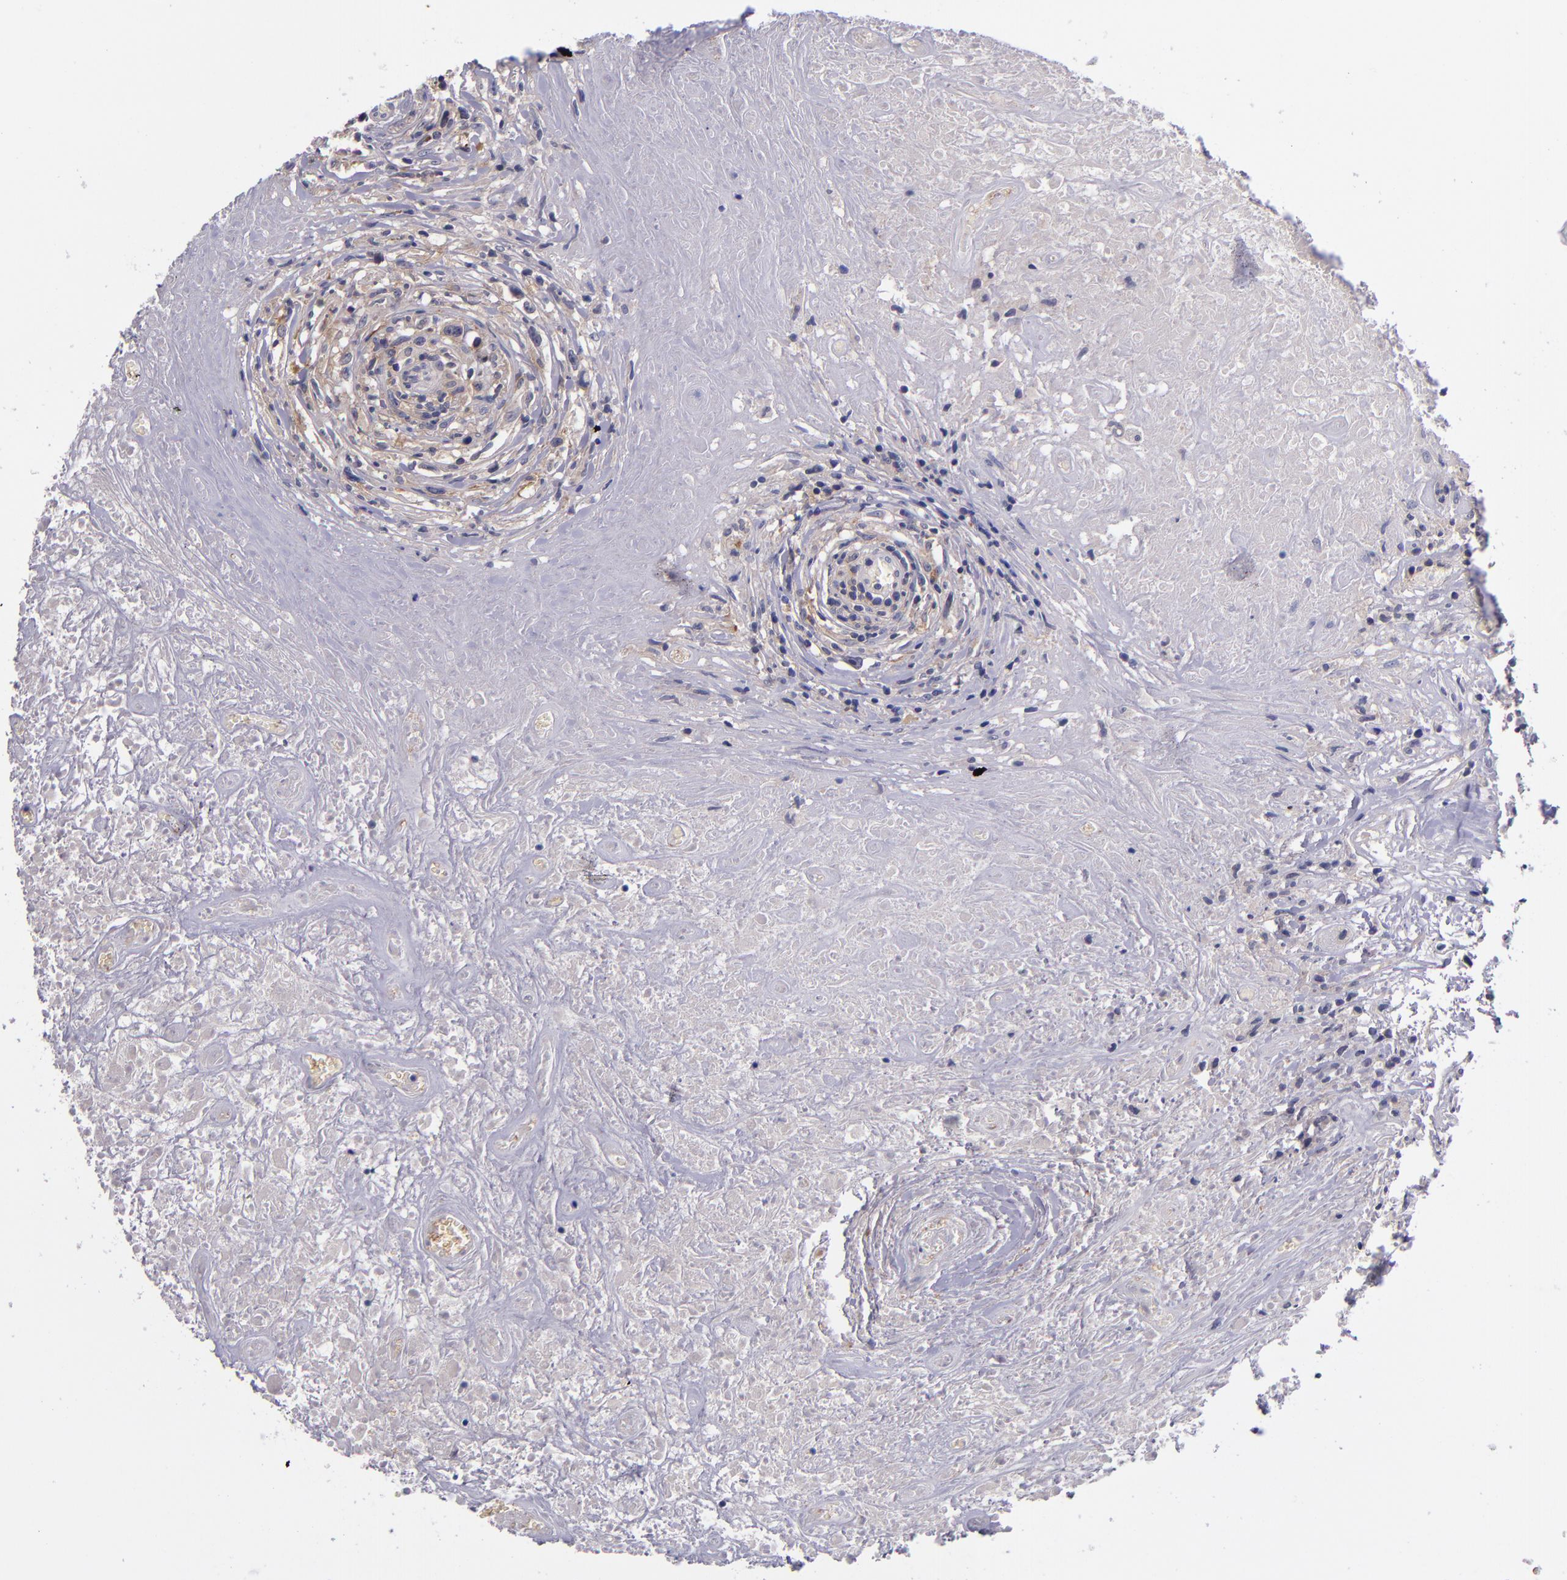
{"staining": {"intensity": "negative", "quantity": "none", "location": "none"}, "tissue": "lymphoma", "cell_type": "Tumor cells", "image_type": "cancer", "snomed": [{"axis": "morphology", "description": "Hodgkin's disease, NOS"}, {"axis": "topography", "description": "Lymph node"}], "caption": "Immunohistochemistry photomicrograph of neoplastic tissue: human Hodgkin's disease stained with DAB (3,3'-diaminobenzidine) displays no significant protein staining in tumor cells.", "gene": "RBP4", "patient": {"sex": "male", "age": 46}}